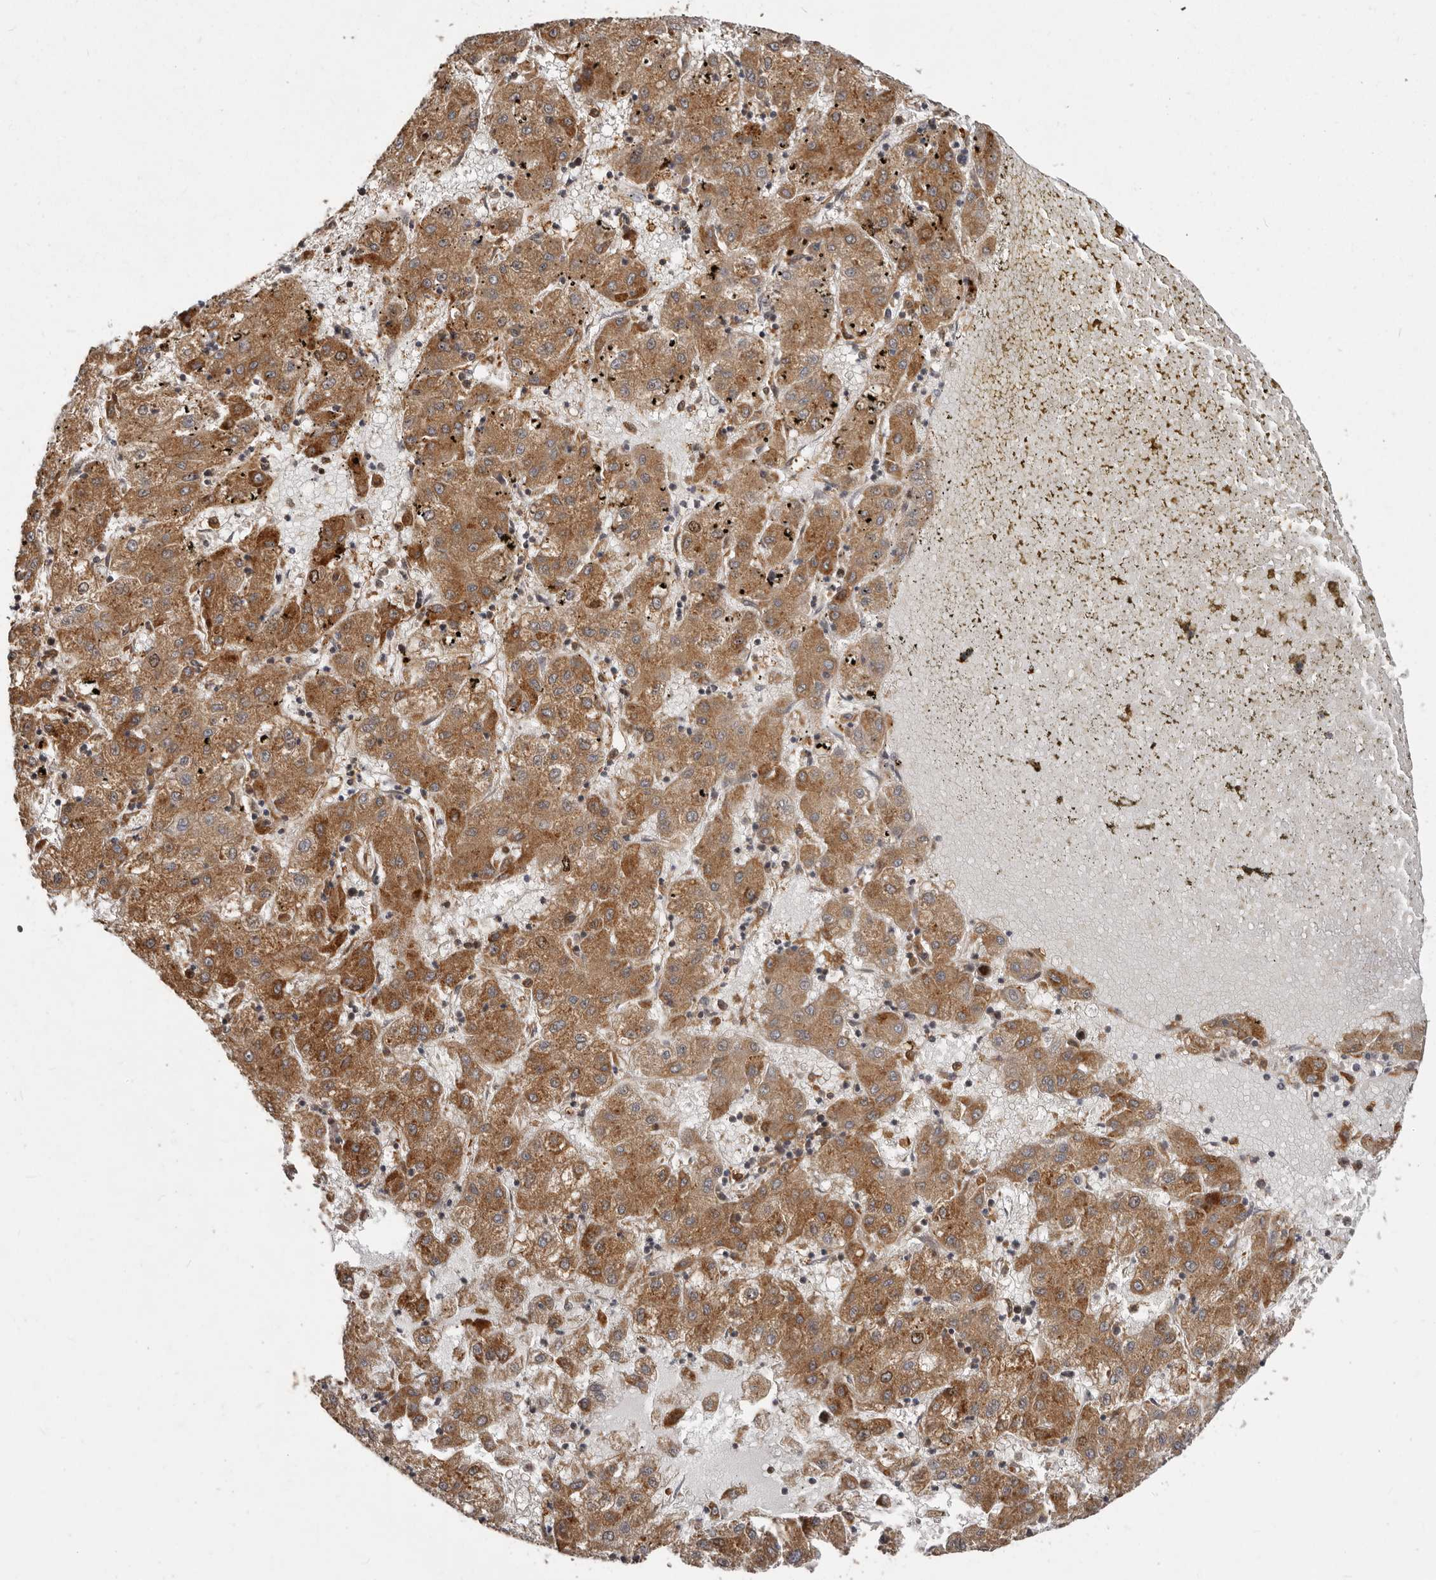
{"staining": {"intensity": "moderate", "quantity": ">75%", "location": "cytoplasmic/membranous"}, "tissue": "liver cancer", "cell_type": "Tumor cells", "image_type": "cancer", "snomed": [{"axis": "morphology", "description": "Carcinoma, Hepatocellular, NOS"}, {"axis": "topography", "description": "Liver"}], "caption": "The image demonstrates immunohistochemical staining of hepatocellular carcinoma (liver). There is moderate cytoplasmic/membranous positivity is present in approximately >75% of tumor cells.", "gene": "RNF187", "patient": {"sex": "male", "age": 72}}